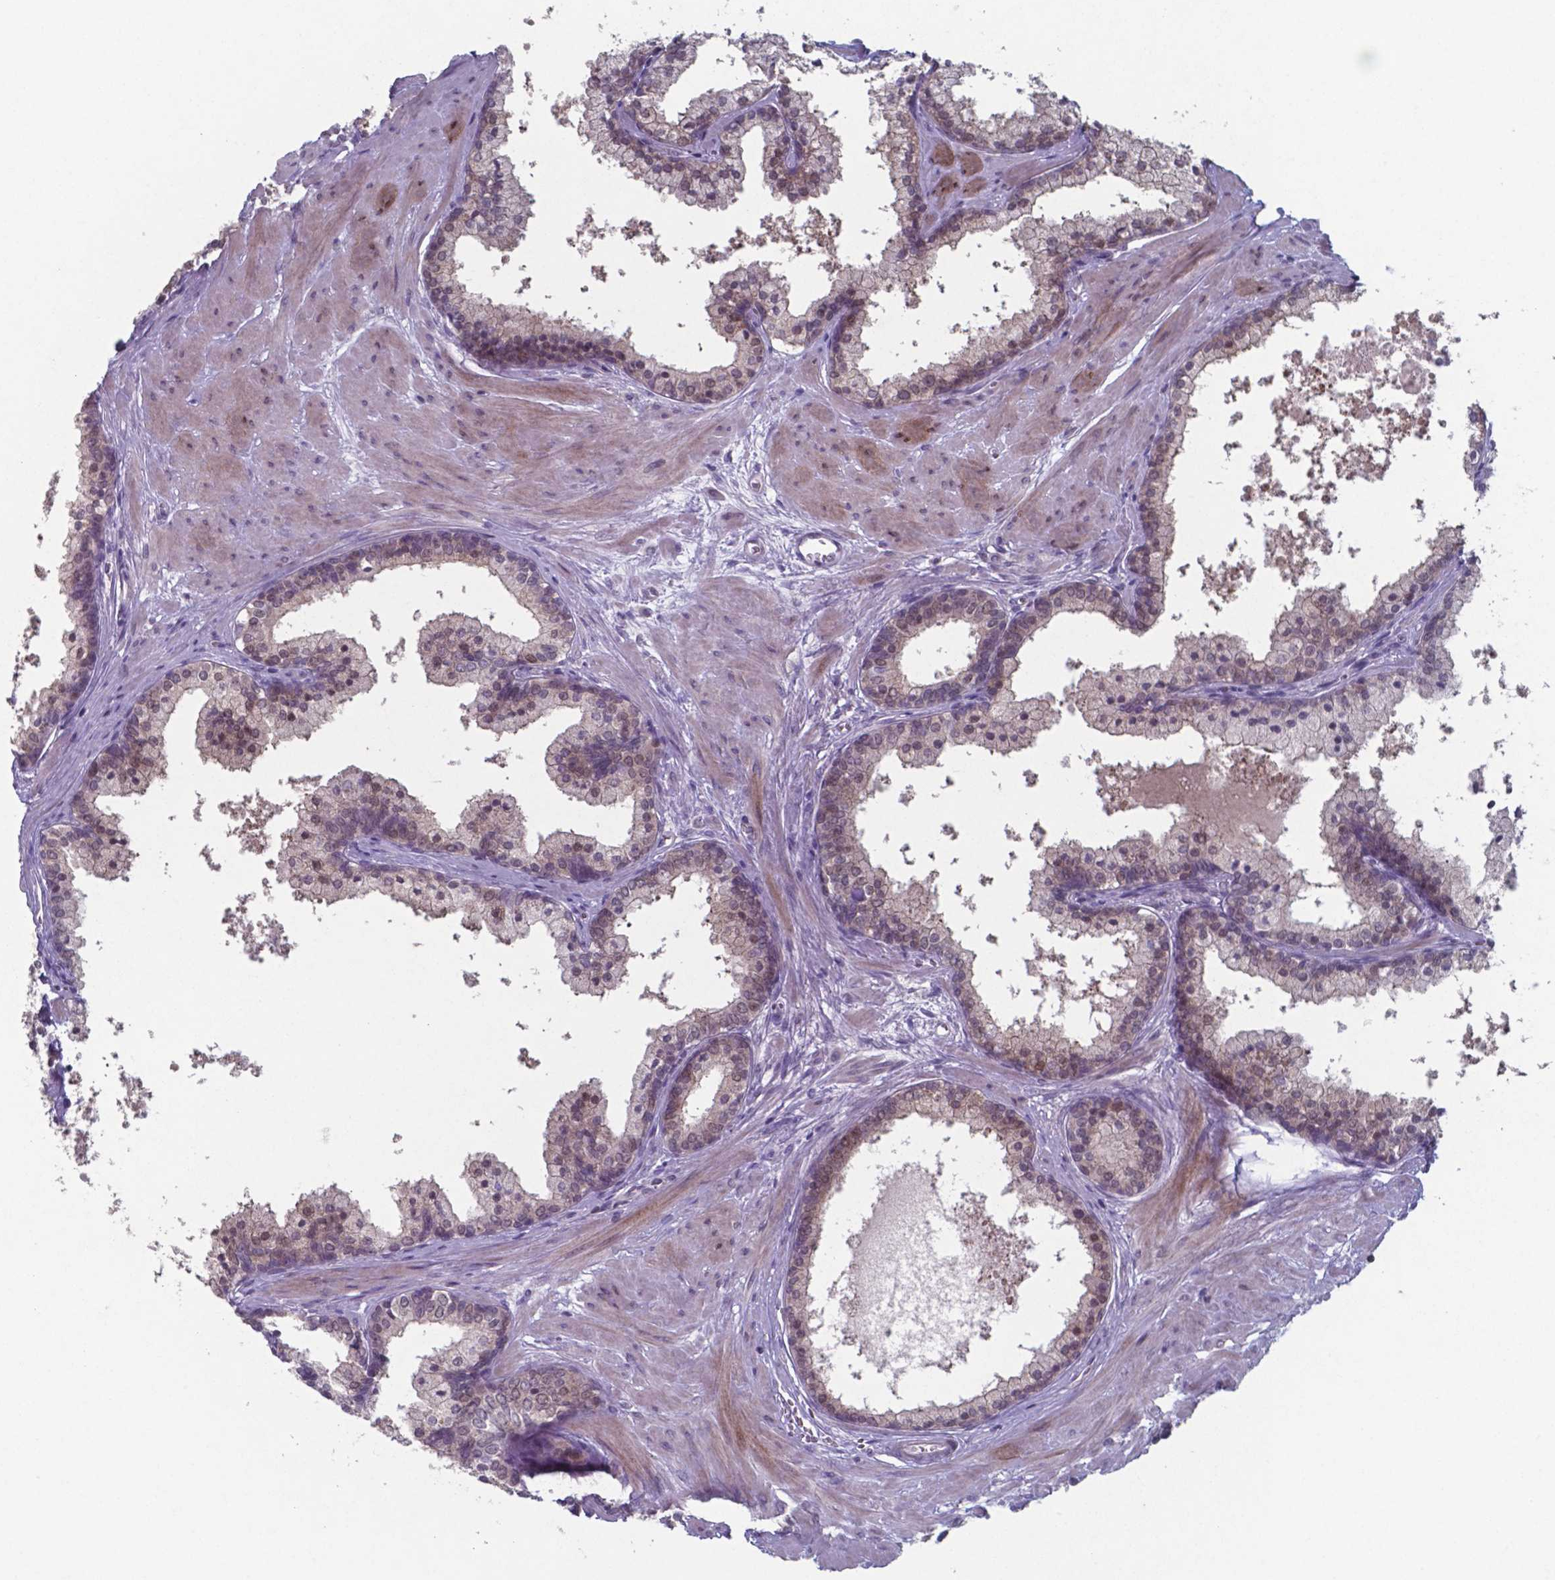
{"staining": {"intensity": "moderate", "quantity": "25%-75%", "location": "nuclear"}, "tissue": "prostate", "cell_type": "Glandular cells", "image_type": "normal", "snomed": [{"axis": "morphology", "description": "Normal tissue, NOS"}, {"axis": "topography", "description": "Prostate"}], "caption": "Prostate was stained to show a protein in brown. There is medium levels of moderate nuclear positivity in approximately 25%-75% of glandular cells. (DAB = brown stain, brightfield microscopy at high magnification).", "gene": "TDP2", "patient": {"sex": "male", "age": 61}}